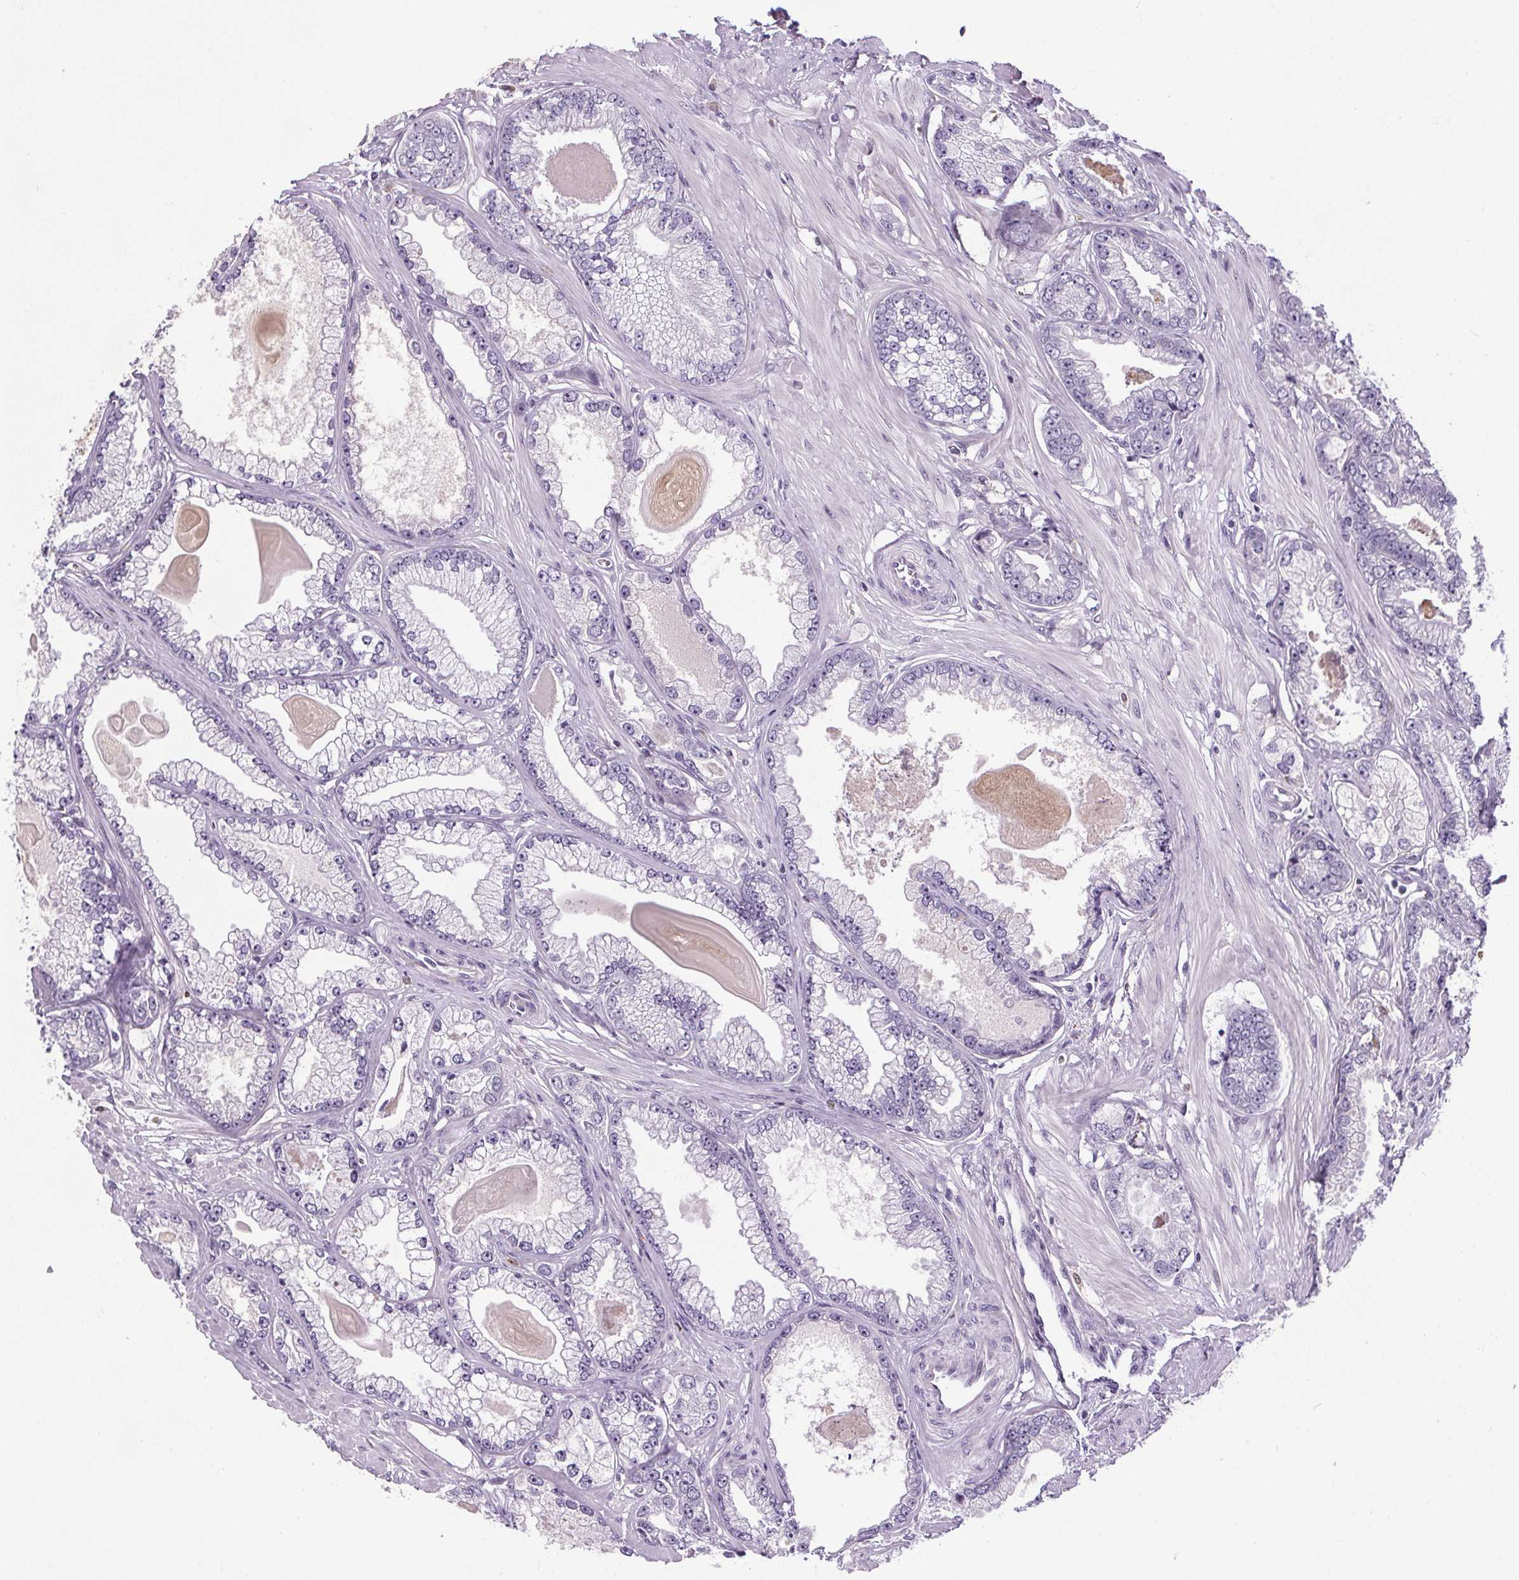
{"staining": {"intensity": "negative", "quantity": "none", "location": "none"}, "tissue": "prostate cancer", "cell_type": "Tumor cells", "image_type": "cancer", "snomed": [{"axis": "morphology", "description": "Adenocarcinoma, Low grade"}, {"axis": "topography", "description": "Prostate"}], "caption": "Immunohistochemistry histopathology image of prostate cancer (adenocarcinoma (low-grade)) stained for a protein (brown), which exhibits no expression in tumor cells.", "gene": "TMEM240", "patient": {"sex": "male", "age": 64}}